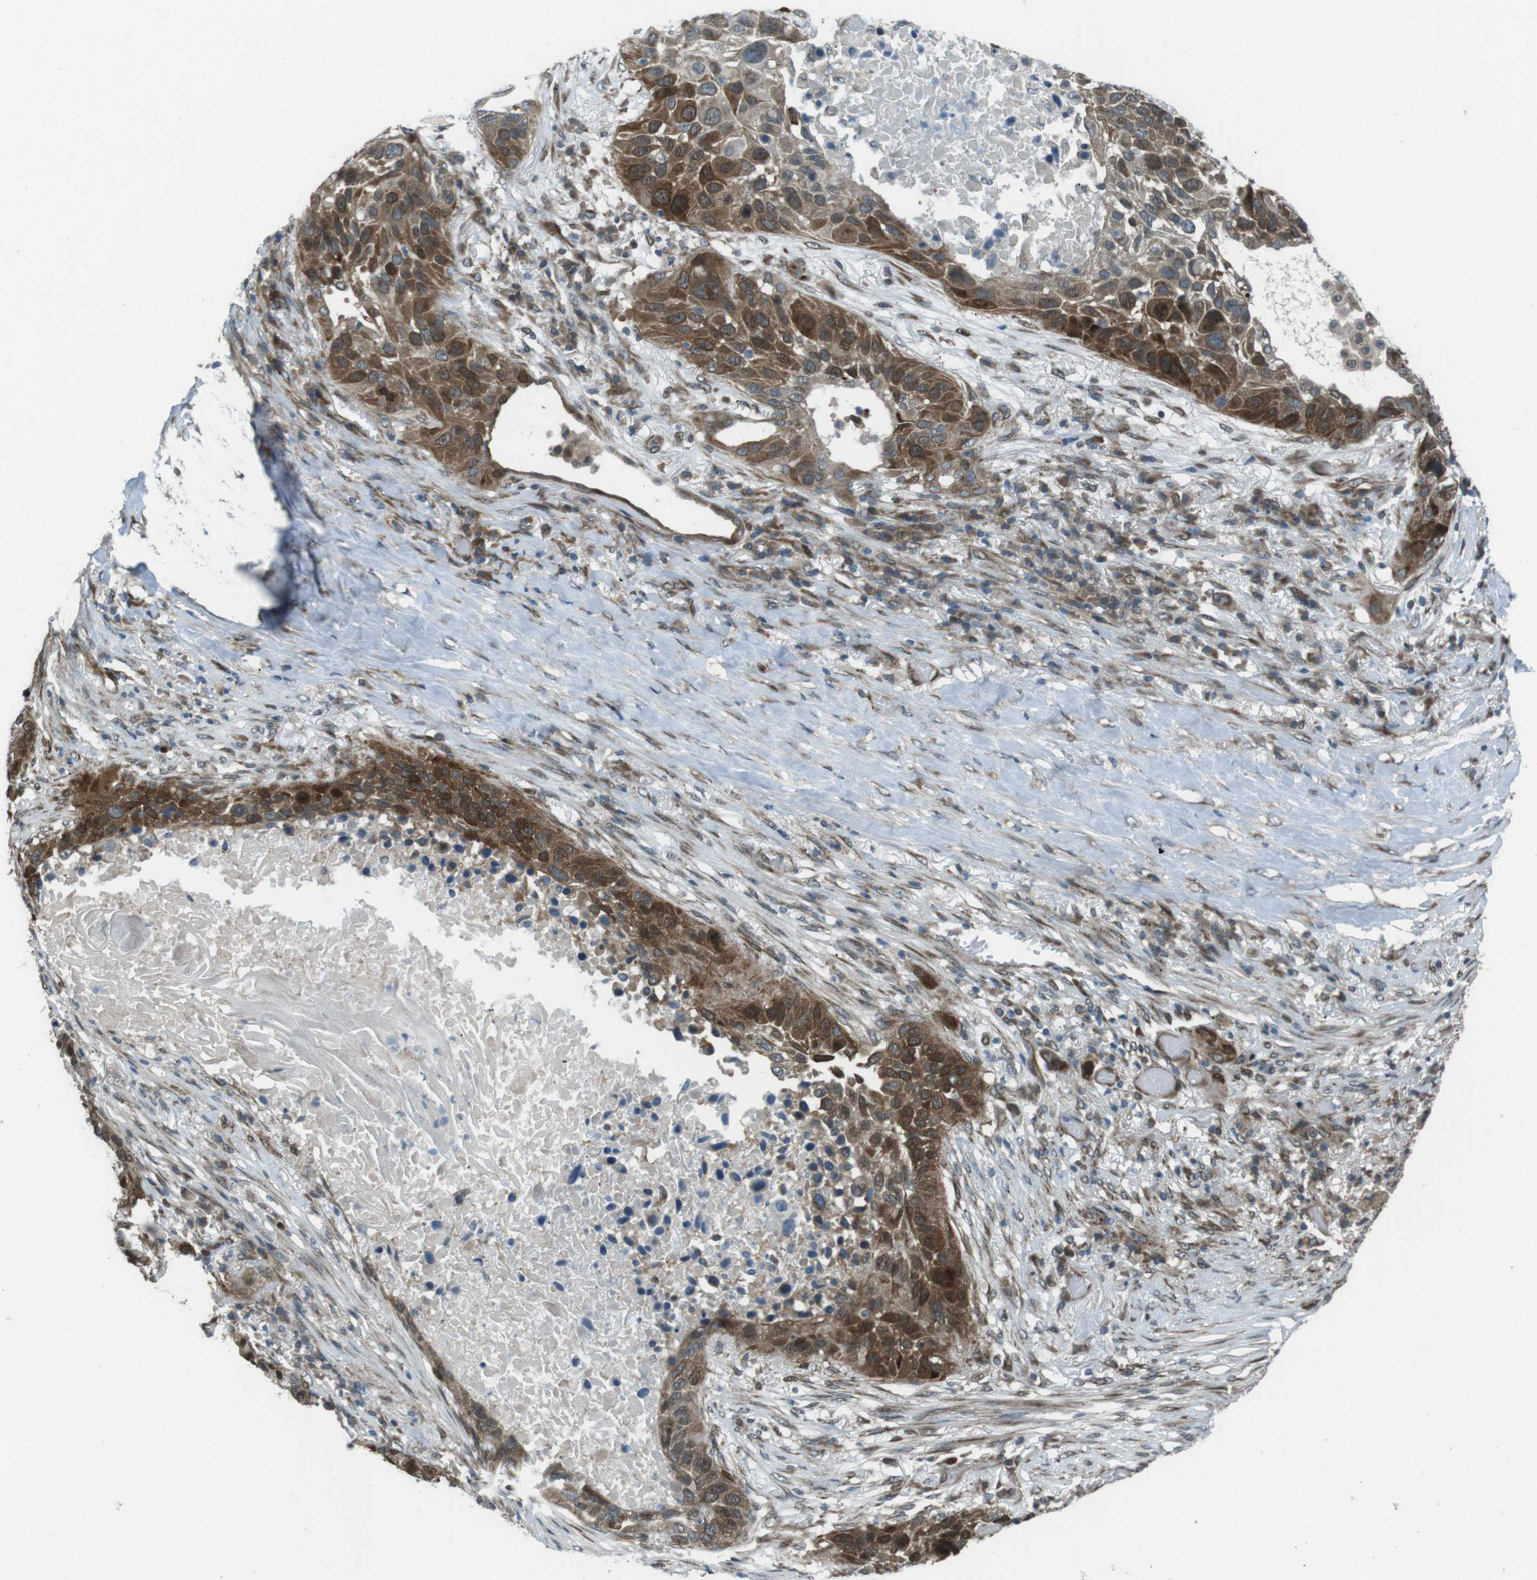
{"staining": {"intensity": "moderate", "quantity": ">75%", "location": "cytoplasmic/membranous"}, "tissue": "lung cancer", "cell_type": "Tumor cells", "image_type": "cancer", "snomed": [{"axis": "morphology", "description": "Squamous cell carcinoma, NOS"}, {"axis": "topography", "description": "Lung"}], "caption": "A medium amount of moderate cytoplasmic/membranous staining is present in approximately >75% of tumor cells in lung squamous cell carcinoma tissue.", "gene": "ZNF330", "patient": {"sex": "male", "age": 57}}